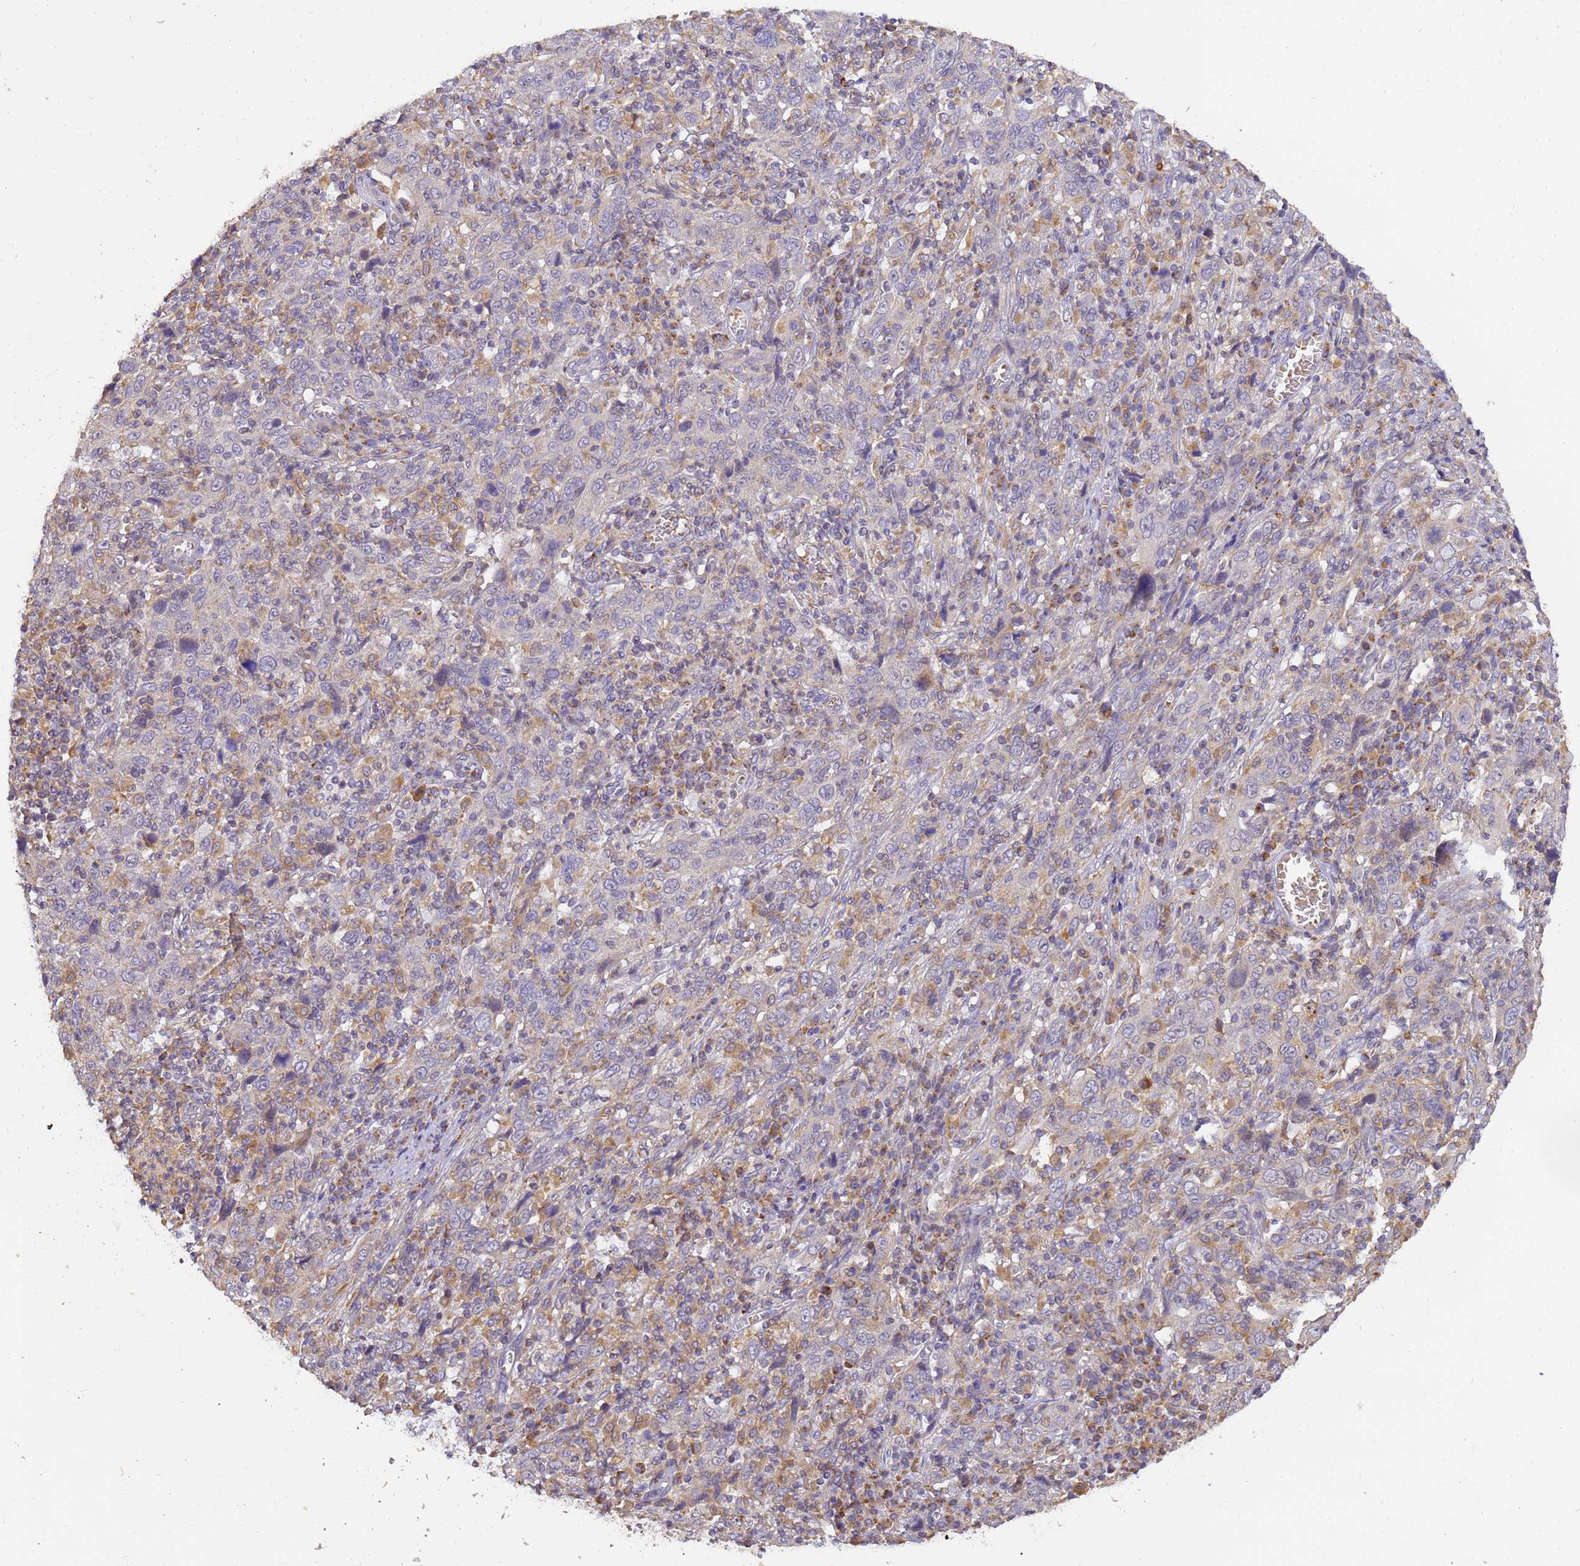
{"staining": {"intensity": "moderate", "quantity": "25%-75%", "location": "cytoplasmic/membranous"}, "tissue": "cervical cancer", "cell_type": "Tumor cells", "image_type": "cancer", "snomed": [{"axis": "morphology", "description": "Squamous cell carcinoma, NOS"}, {"axis": "topography", "description": "Cervix"}], "caption": "Cervical squamous cell carcinoma was stained to show a protein in brown. There is medium levels of moderate cytoplasmic/membranous positivity in about 25%-75% of tumor cells. (DAB (3,3'-diaminobenzidine) = brown stain, brightfield microscopy at high magnification).", "gene": "ARL8B", "patient": {"sex": "female", "age": 46}}